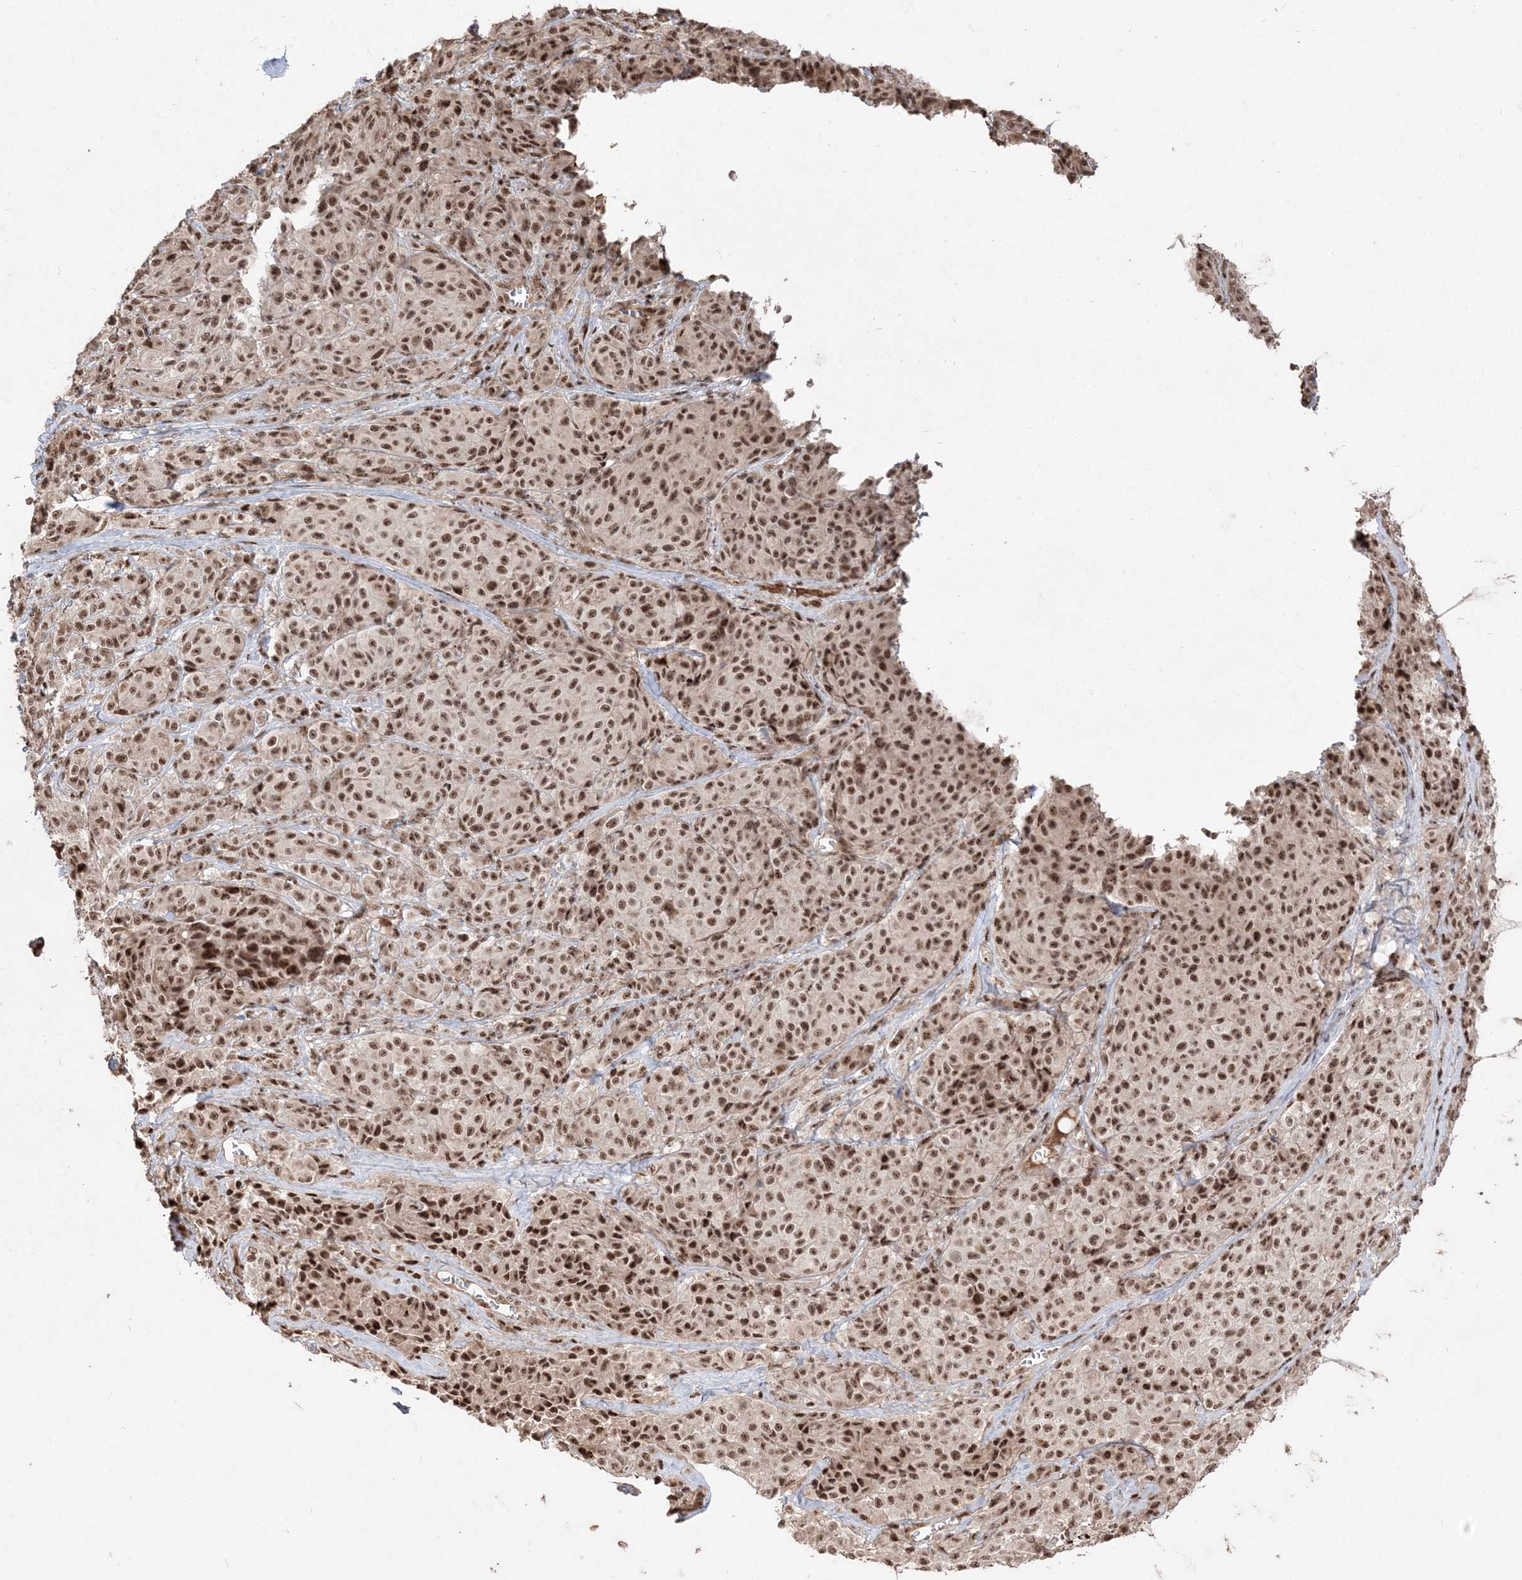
{"staining": {"intensity": "moderate", "quantity": ">75%", "location": "nuclear"}, "tissue": "melanoma", "cell_type": "Tumor cells", "image_type": "cancer", "snomed": [{"axis": "morphology", "description": "Malignant melanoma, NOS"}, {"axis": "topography", "description": "Skin"}], "caption": "Malignant melanoma was stained to show a protein in brown. There is medium levels of moderate nuclear expression in approximately >75% of tumor cells.", "gene": "RBM17", "patient": {"sex": "male", "age": 73}}